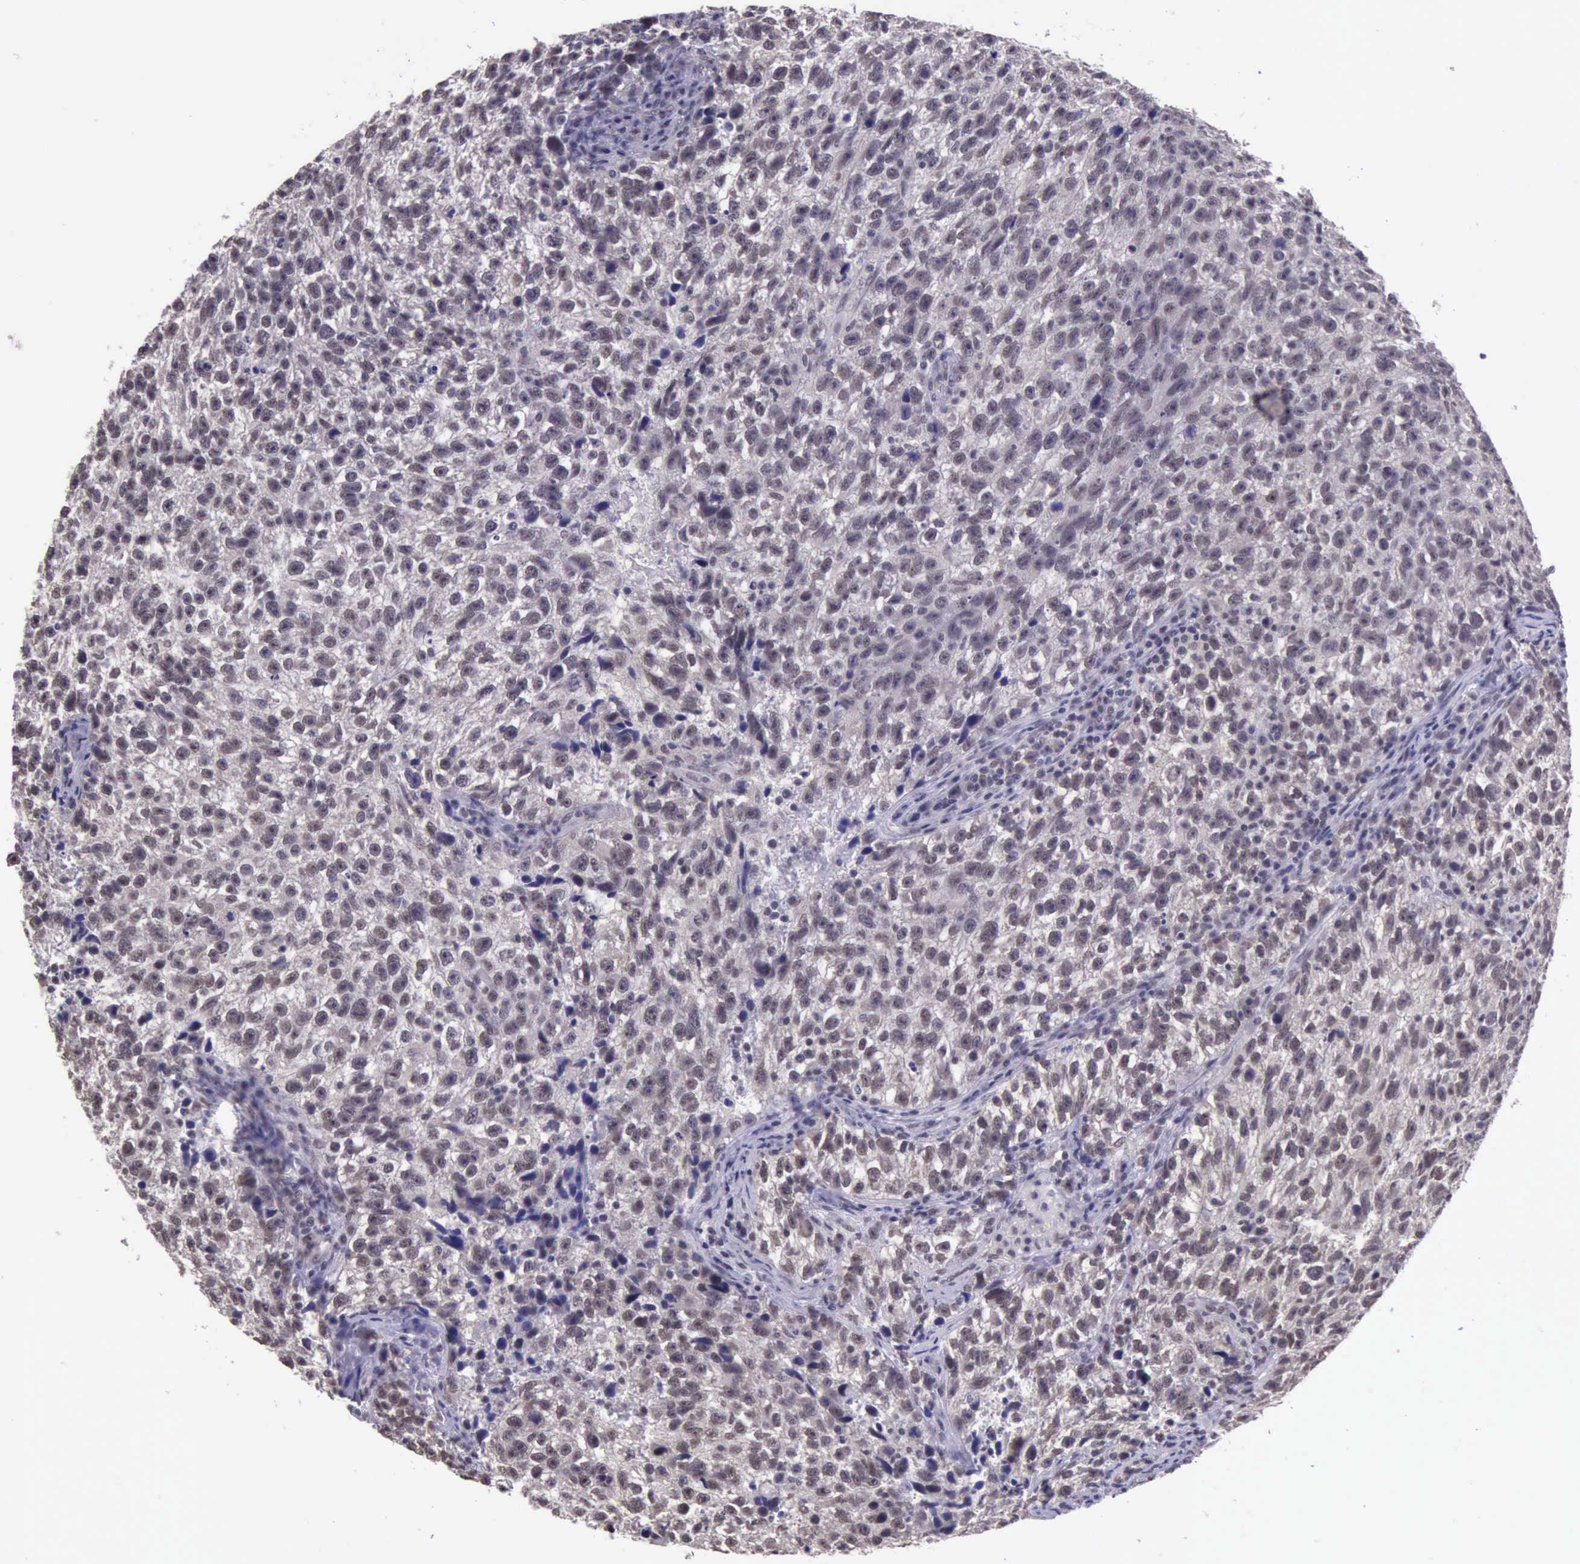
{"staining": {"intensity": "moderate", "quantity": ">75%", "location": "nuclear"}, "tissue": "testis cancer", "cell_type": "Tumor cells", "image_type": "cancer", "snomed": [{"axis": "morphology", "description": "Seminoma, NOS"}, {"axis": "topography", "description": "Testis"}], "caption": "This is an image of immunohistochemistry (IHC) staining of testis cancer (seminoma), which shows moderate expression in the nuclear of tumor cells.", "gene": "PRPF39", "patient": {"sex": "male", "age": 38}}